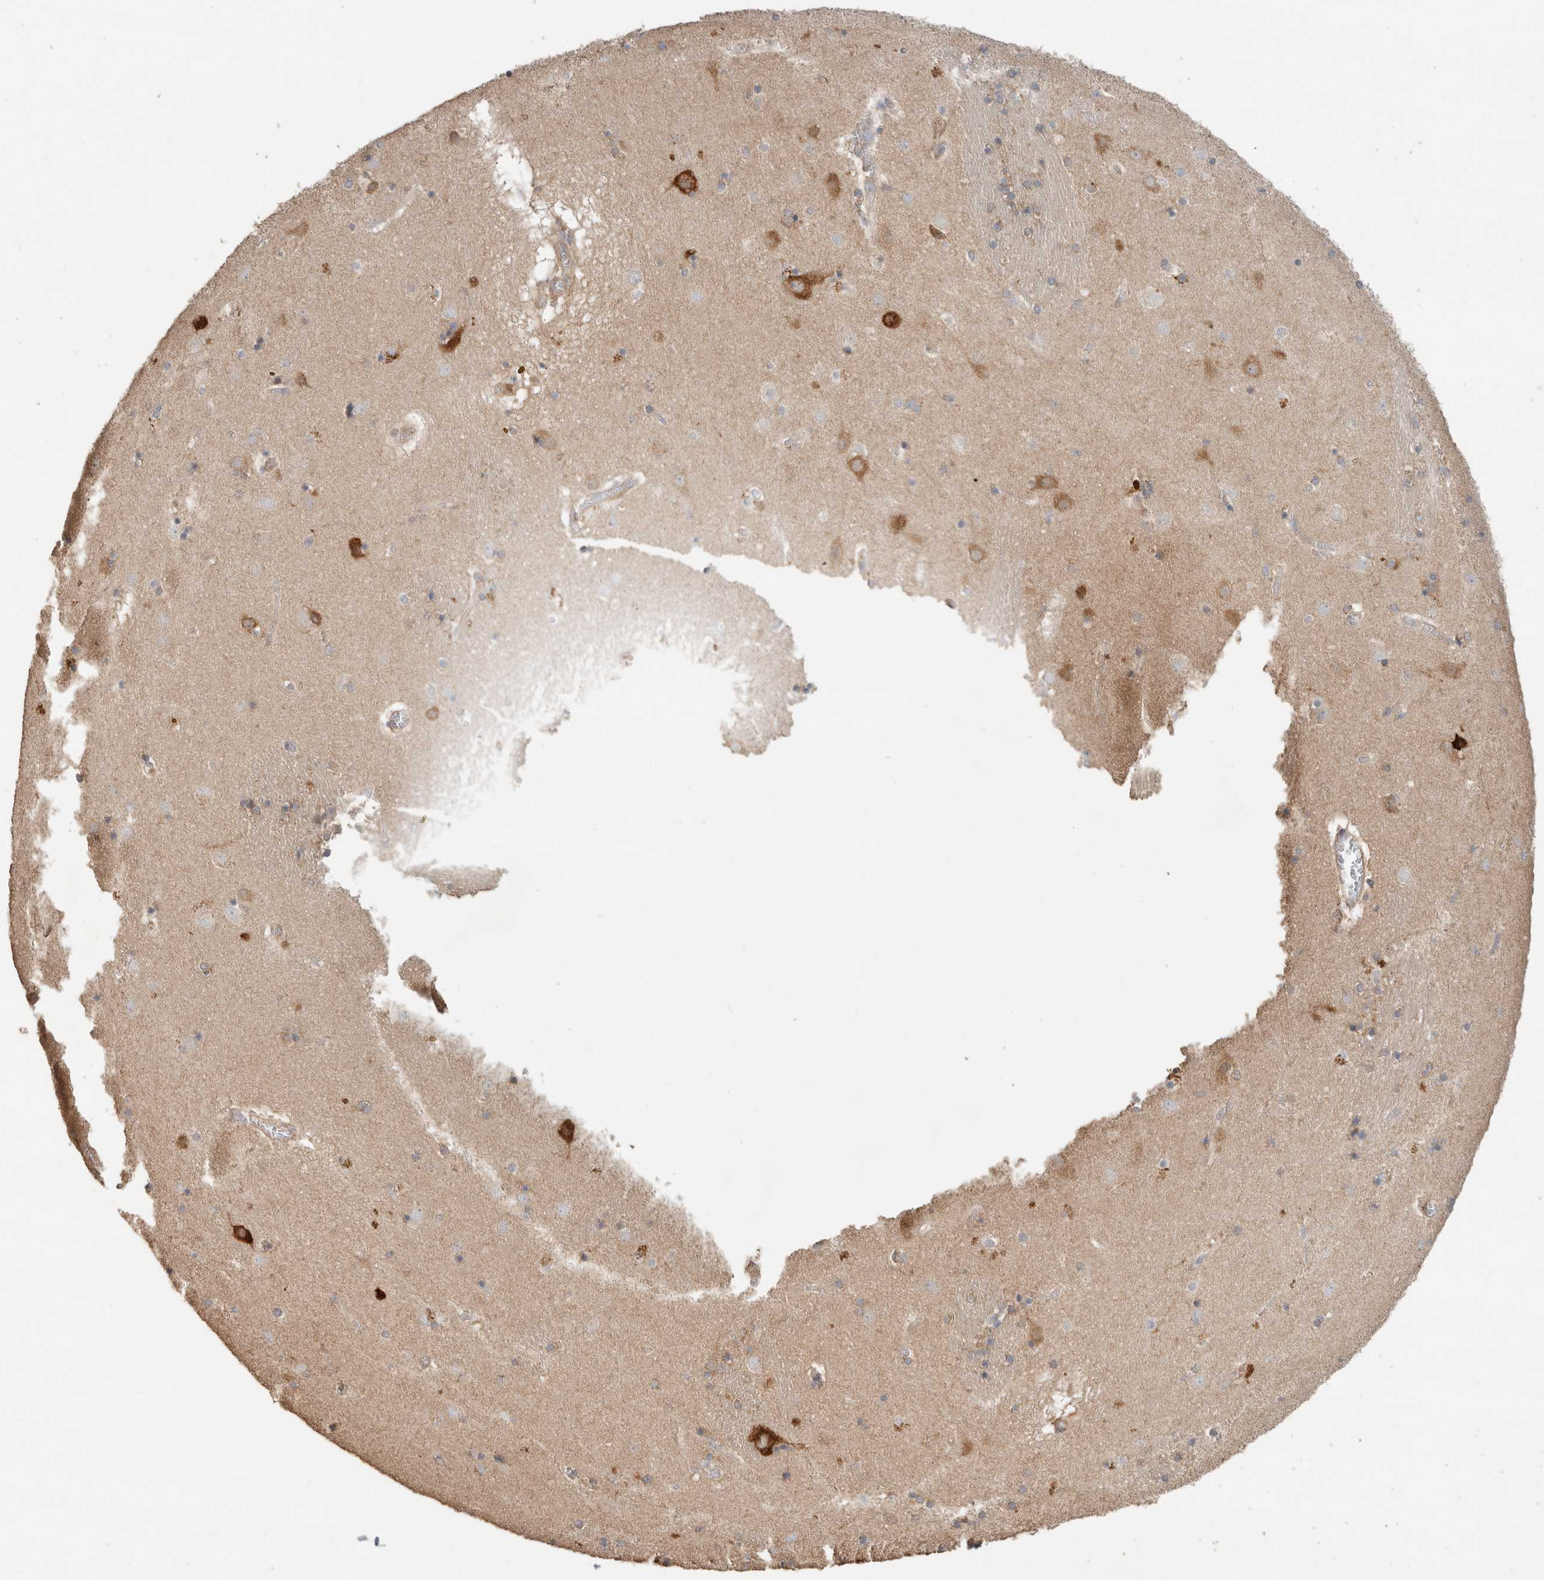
{"staining": {"intensity": "moderate", "quantity": "<25%", "location": "cytoplasmic/membranous"}, "tissue": "caudate", "cell_type": "Glial cells", "image_type": "normal", "snomed": [{"axis": "morphology", "description": "Normal tissue, NOS"}, {"axis": "topography", "description": "Lateral ventricle wall"}], "caption": "A micrograph showing moderate cytoplasmic/membranous staining in approximately <25% of glial cells in benign caudate, as visualized by brown immunohistochemical staining.", "gene": "EIF4G3", "patient": {"sex": "male", "age": 70}}